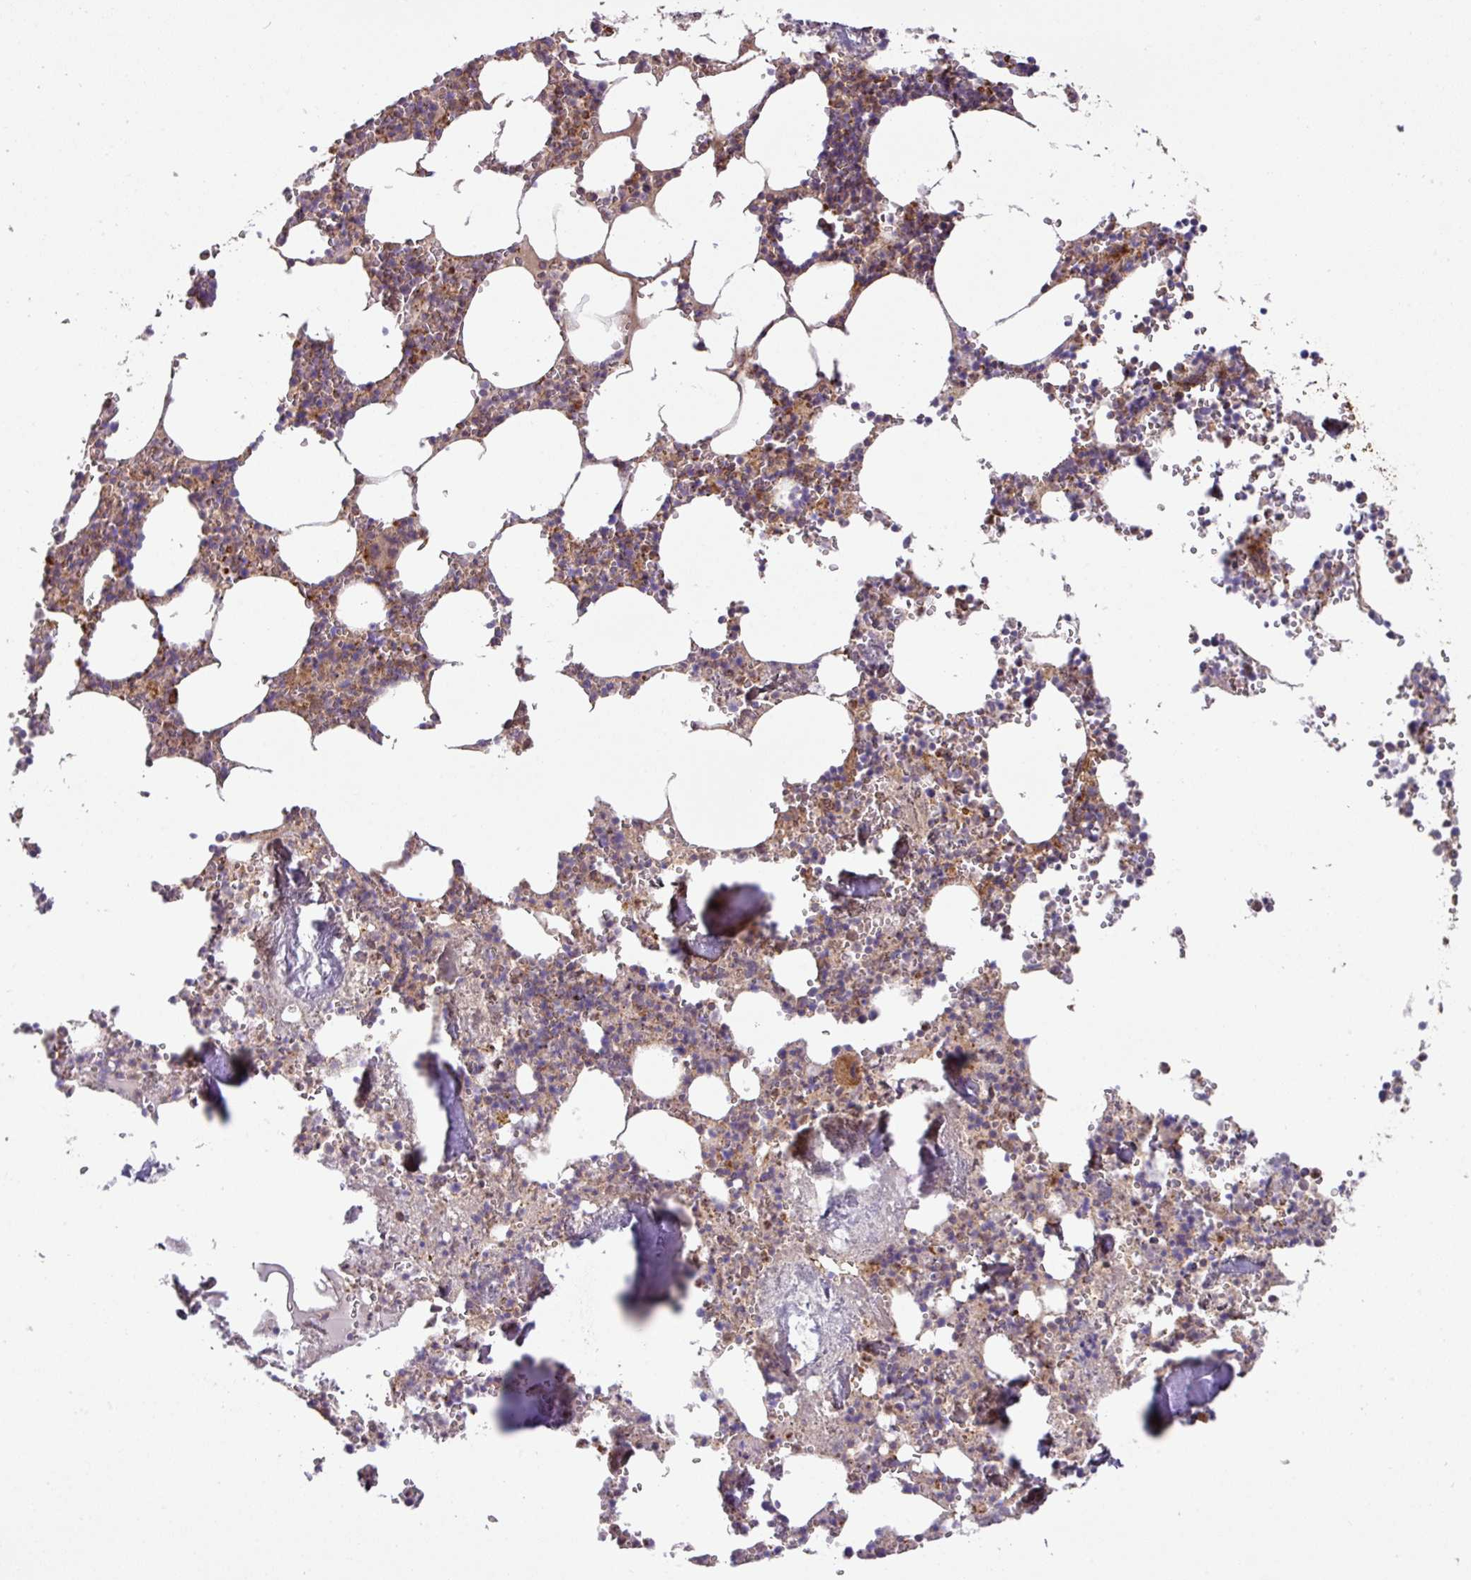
{"staining": {"intensity": "moderate", "quantity": "25%-75%", "location": "cytoplasmic/membranous"}, "tissue": "bone marrow", "cell_type": "Hematopoietic cells", "image_type": "normal", "snomed": [{"axis": "morphology", "description": "Normal tissue, NOS"}, {"axis": "topography", "description": "Bone marrow"}], "caption": "Human bone marrow stained for a protein (brown) reveals moderate cytoplasmic/membranous positive staining in approximately 25%-75% of hematopoietic cells.", "gene": "RIC1", "patient": {"sex": "male", "age": 54}}